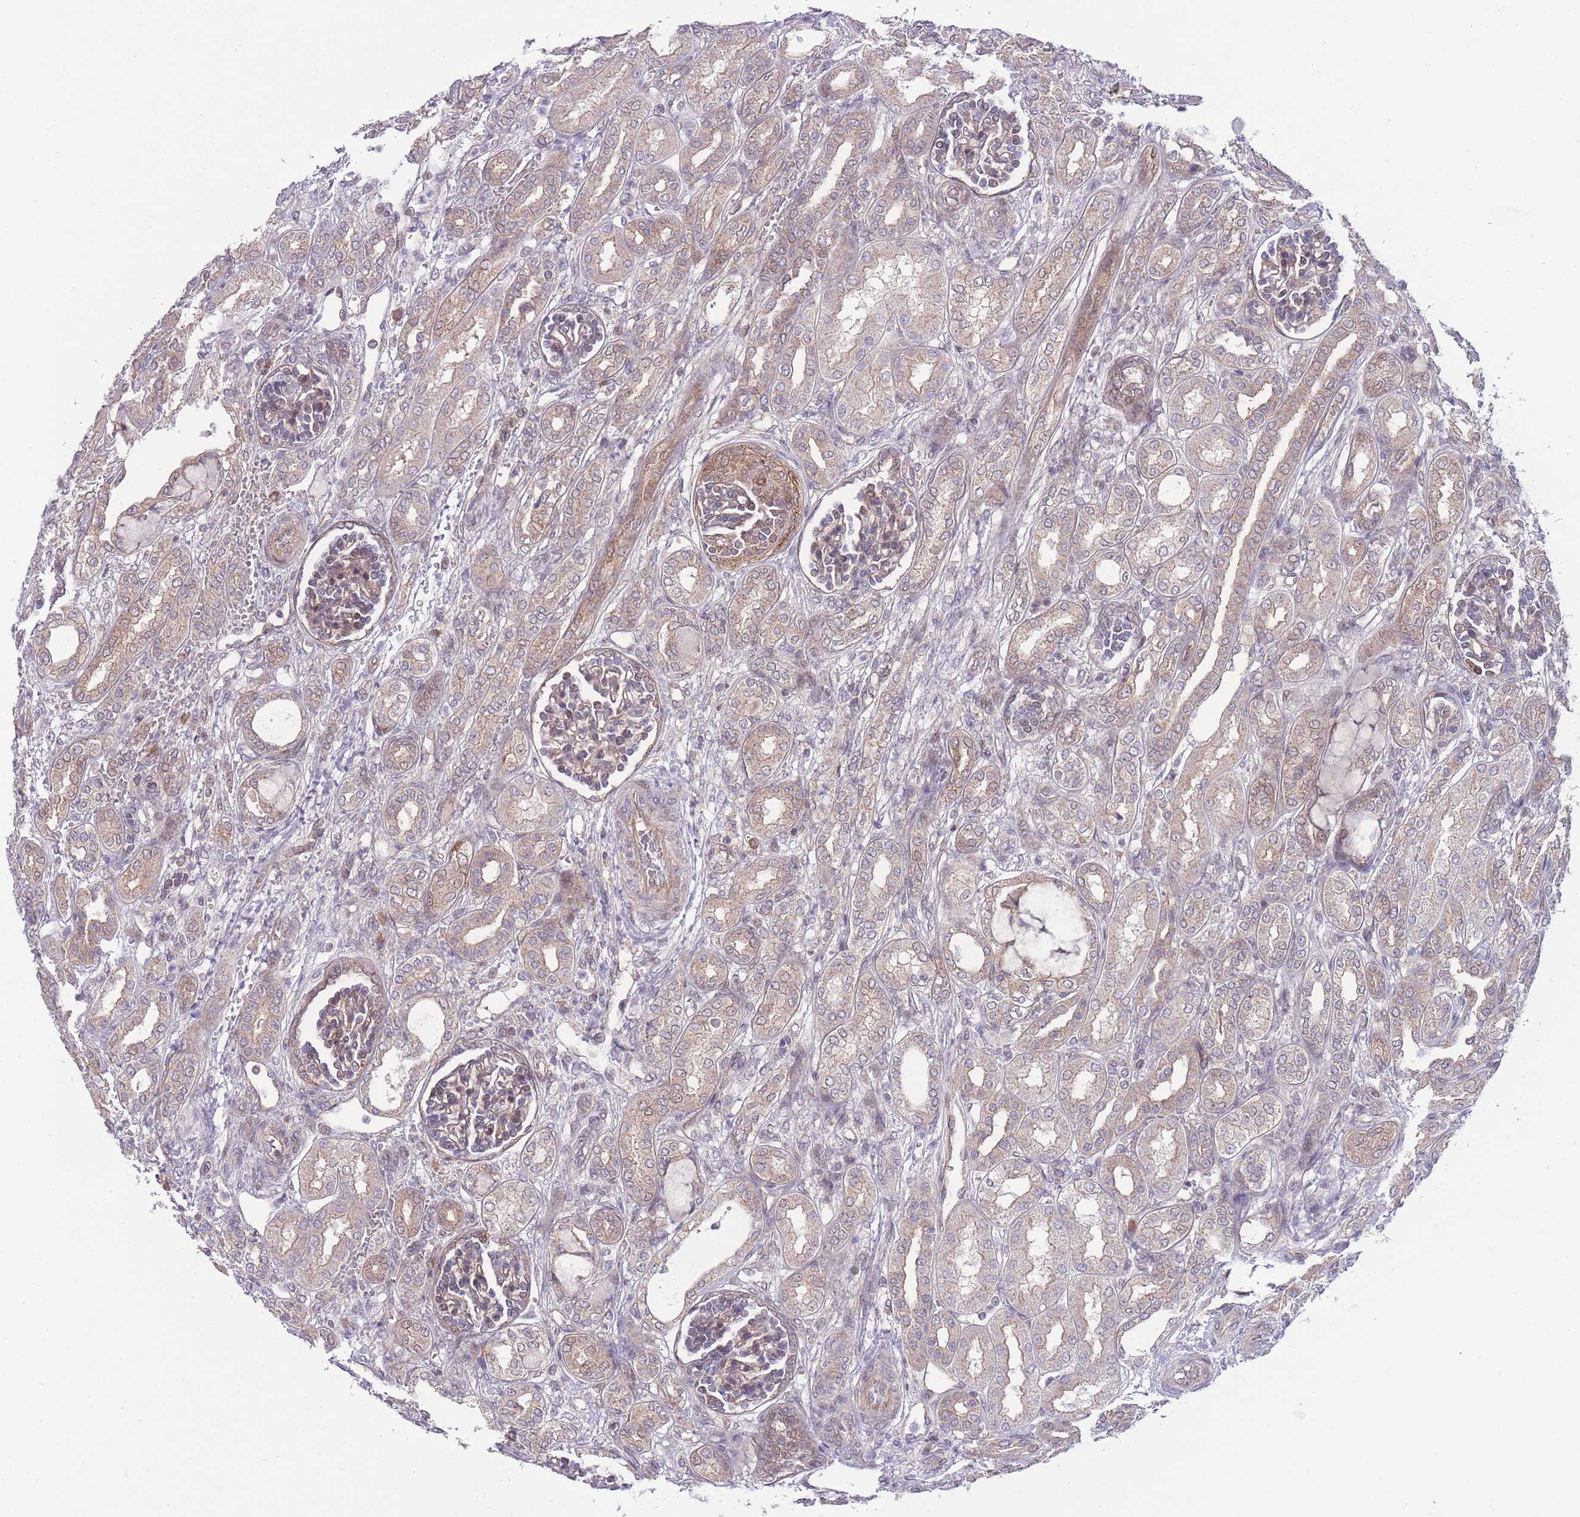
{"staining": {"intensity": "weak", "quantity": "25%-75%", "location": "cytoplasmic/membranous"}, "tissue": "kidney", "cell_type": "Cells in glomeruli", "image_type": "normal", "snomed": [{"axis": "morphology", "description": "Normal tissue, NOS"}, {"axis": "morphology", "description": "Neoplasm, malignant, NOS"}, {"axis": "topography", "description": "Kidney"}], "caption": "Kidney stained with DAB (3,3'-diaminobenzidine) immunohistochemistry exhibits low levels of weak cytoplasmic/membranous staining in about 25%-75% of cells in glomeruli. The staining is performed using DAB (3,3'-diaminobenzidine) brown chromogen to label protein expression. The nuclei are counter-stained blue using hematoxylin.", "gene": "RIC8A", "patient": {"sex": "female", "age": 1}}